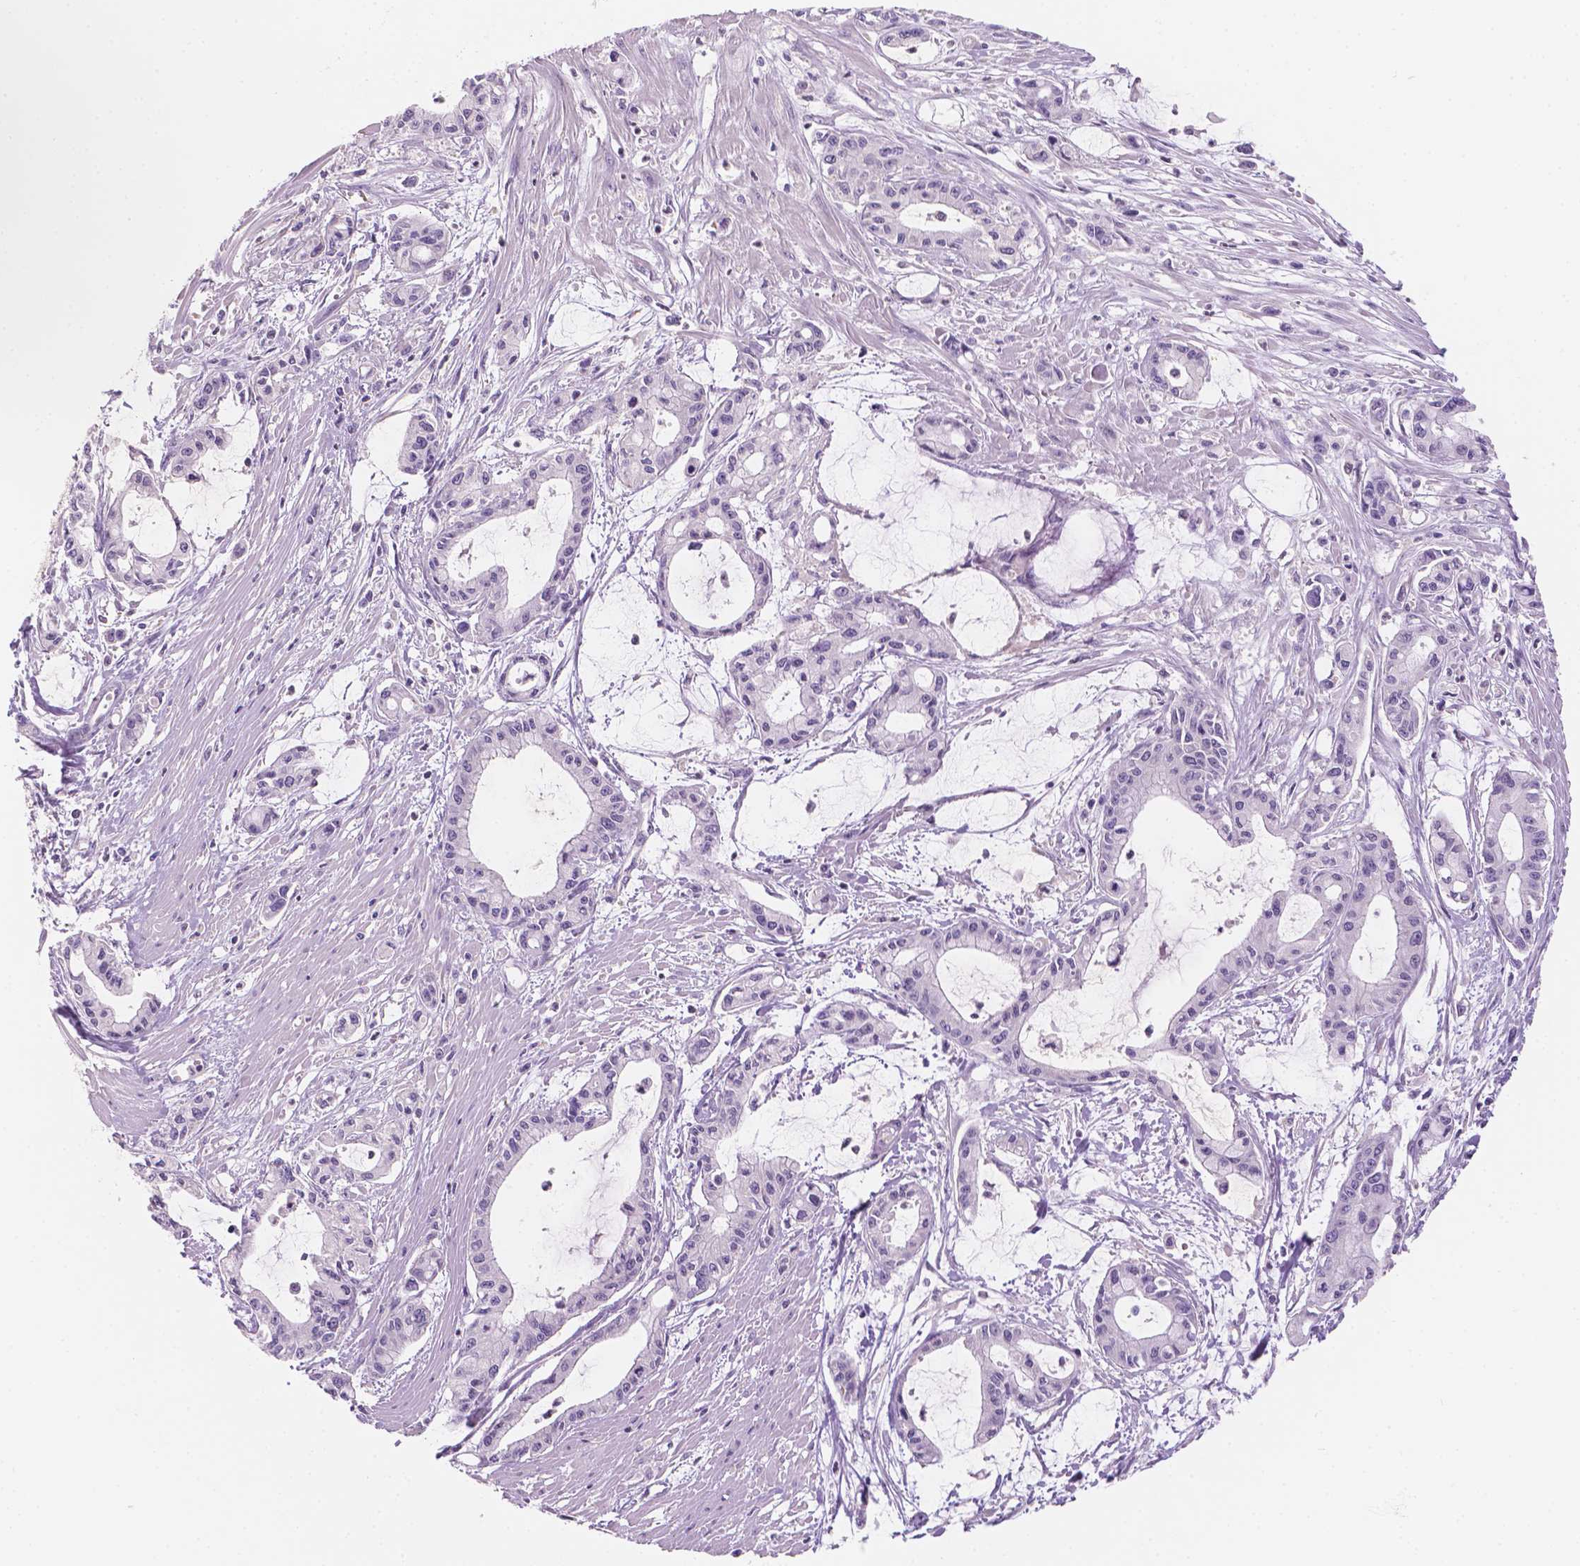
{"staining": {"intensity": "negative", "quantity": "none", "location": "none"}, "tissue": "pancreatic cancer", "cell_type": "Tumor cells", "image_type": "cancer", "snomed": [{"axis": "morphology", "description": "Adenocarcinoma, NOS"}, {"axis": "topography", "description": "Pancreas"}], "caption": "DAB immunohistochemical staining of human pancreatic adenocarcinoma reveals no significant staining in tumor cells. (IHC, brightfield microscopy, high magnification).", "gene": "SBSN", "patient": {"sex": "male", "age": 48}}